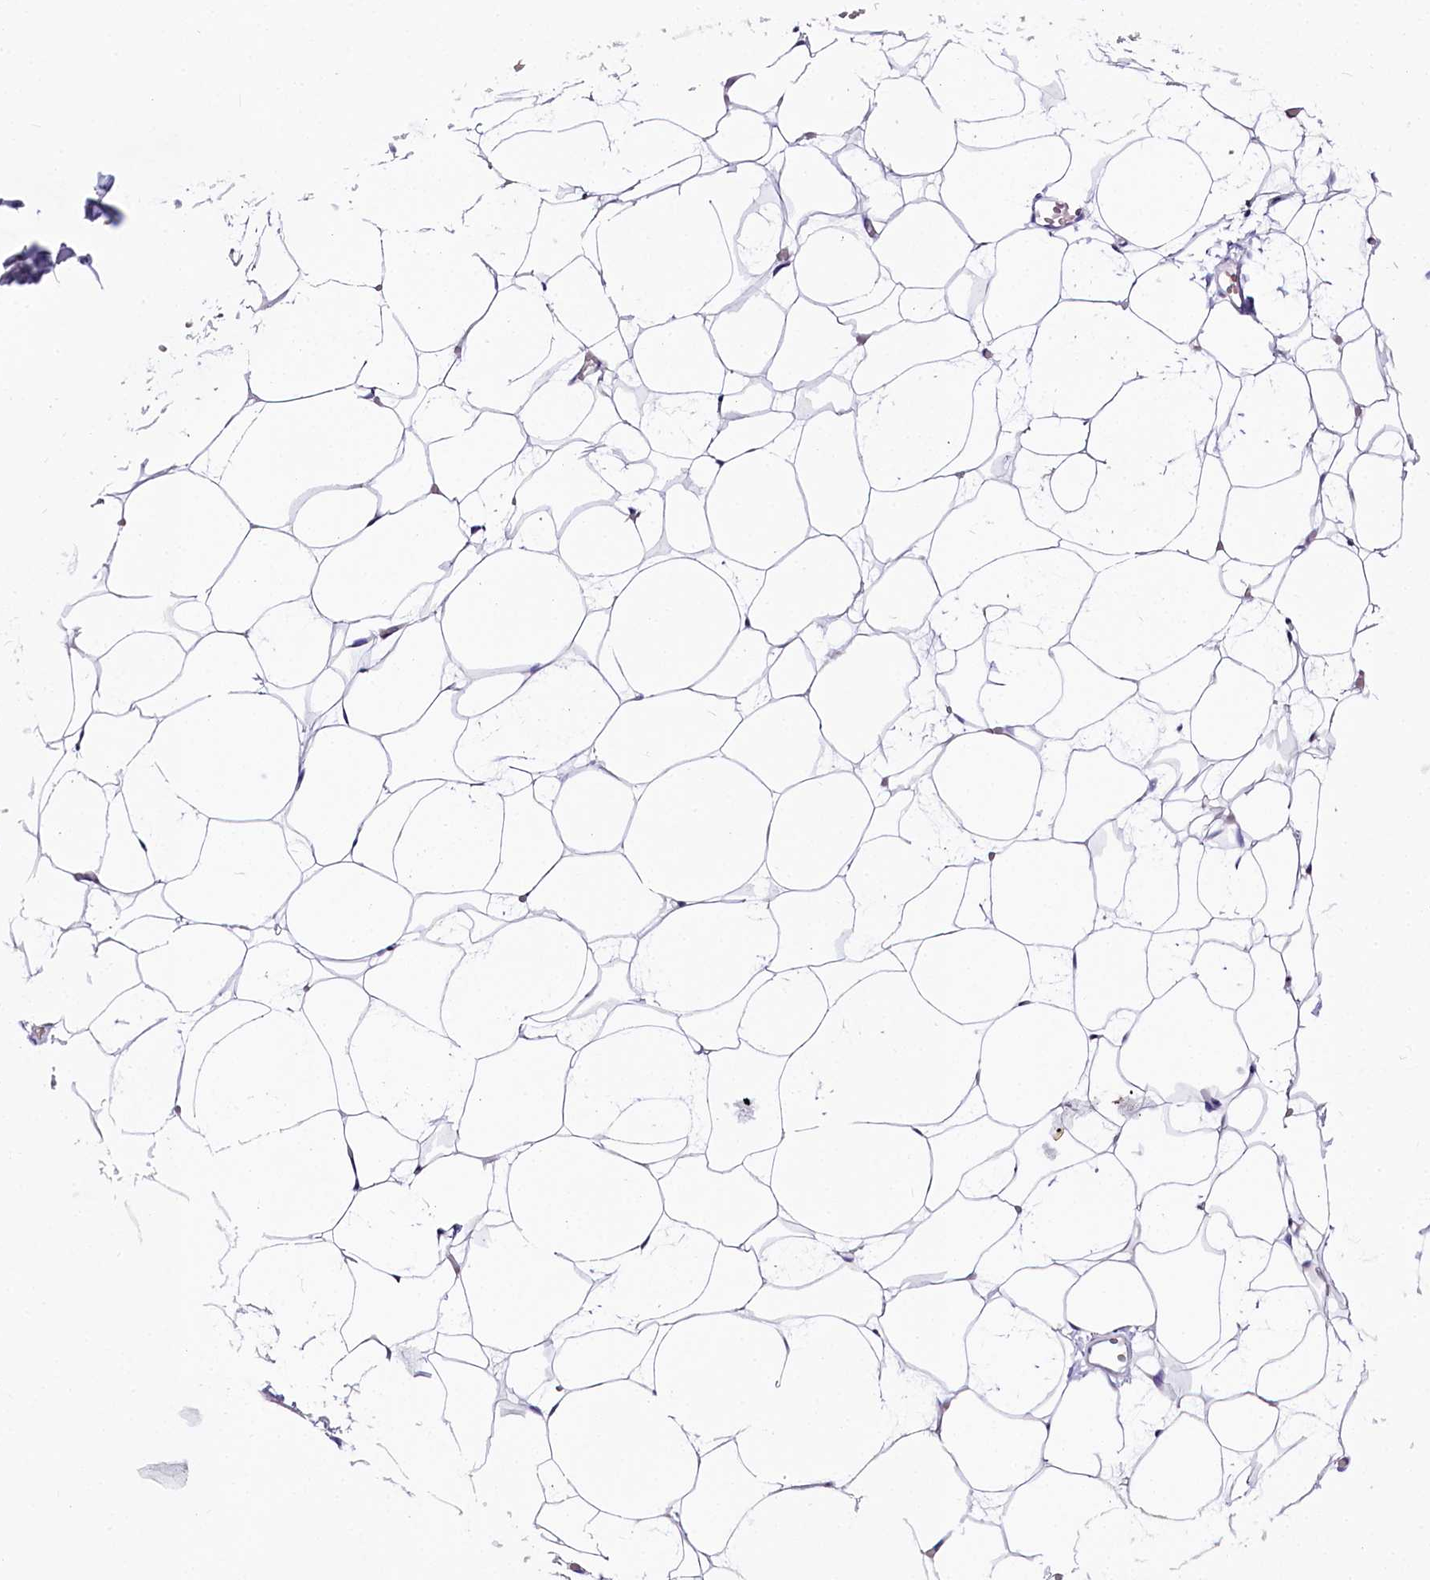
{"staining": {"intensity": "negative", "quantity": "none", "location": "none"}, "tissue": "adipose tissue", "cell_type": "Adipocytes", "image_type": "normal", "snomed": [{"axis": "morphology", "description": "Normal tissue, NOS"}, {"axis": "topography", "description": "Breast"}], "caption": "The micrograph reveals no staining of adipocytes in normal adipose tissue.", "gene": "A2ML1", "patient": {"sex": "female", "age": 23}}